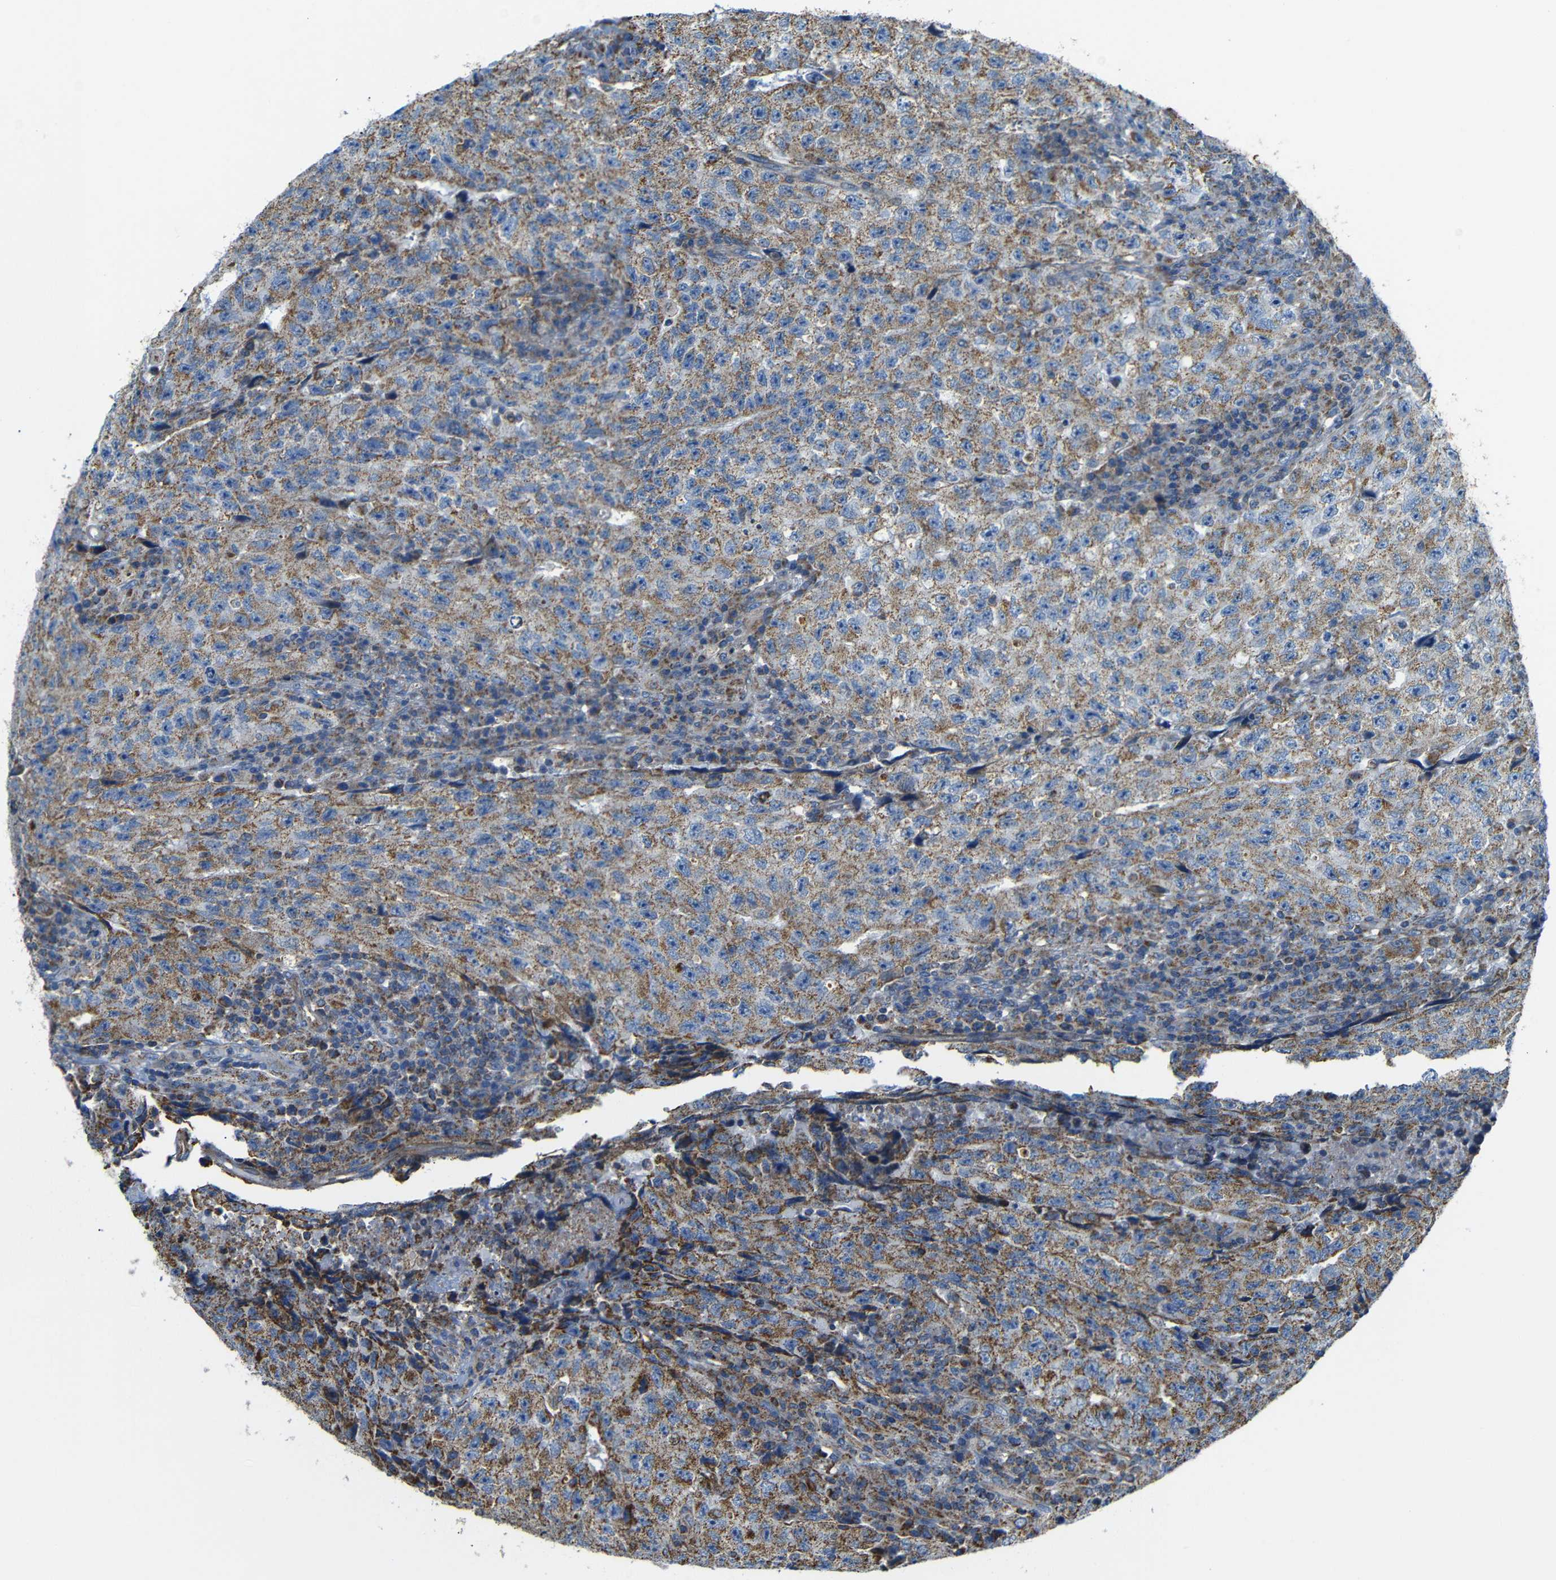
{"staining": {"intensity": "moderate", "quantity": ">75%", "location": "cytoplasmic/membranous"}, "tissue": "testis cancer", "cell_type": "Tumor cells", "image_type": "cancer", "snomed": [{"axis": "morphology", "description": "Necrosis, NOS"}, {"axis": "morphology", "description": "Carcinoma, Embryonal, NOS"}, {"axis": "topography", "description": "Testis"}], "caption": "This histopathology image demonstrates immunohistochemistry staining of embryonal carcinoma (testis), with medium moderate cytoplasmic/membranous staining in approximately >75% of tumor cells.", "gene": "FAM171B", "patient": {"sex": "male", "age": 19}}